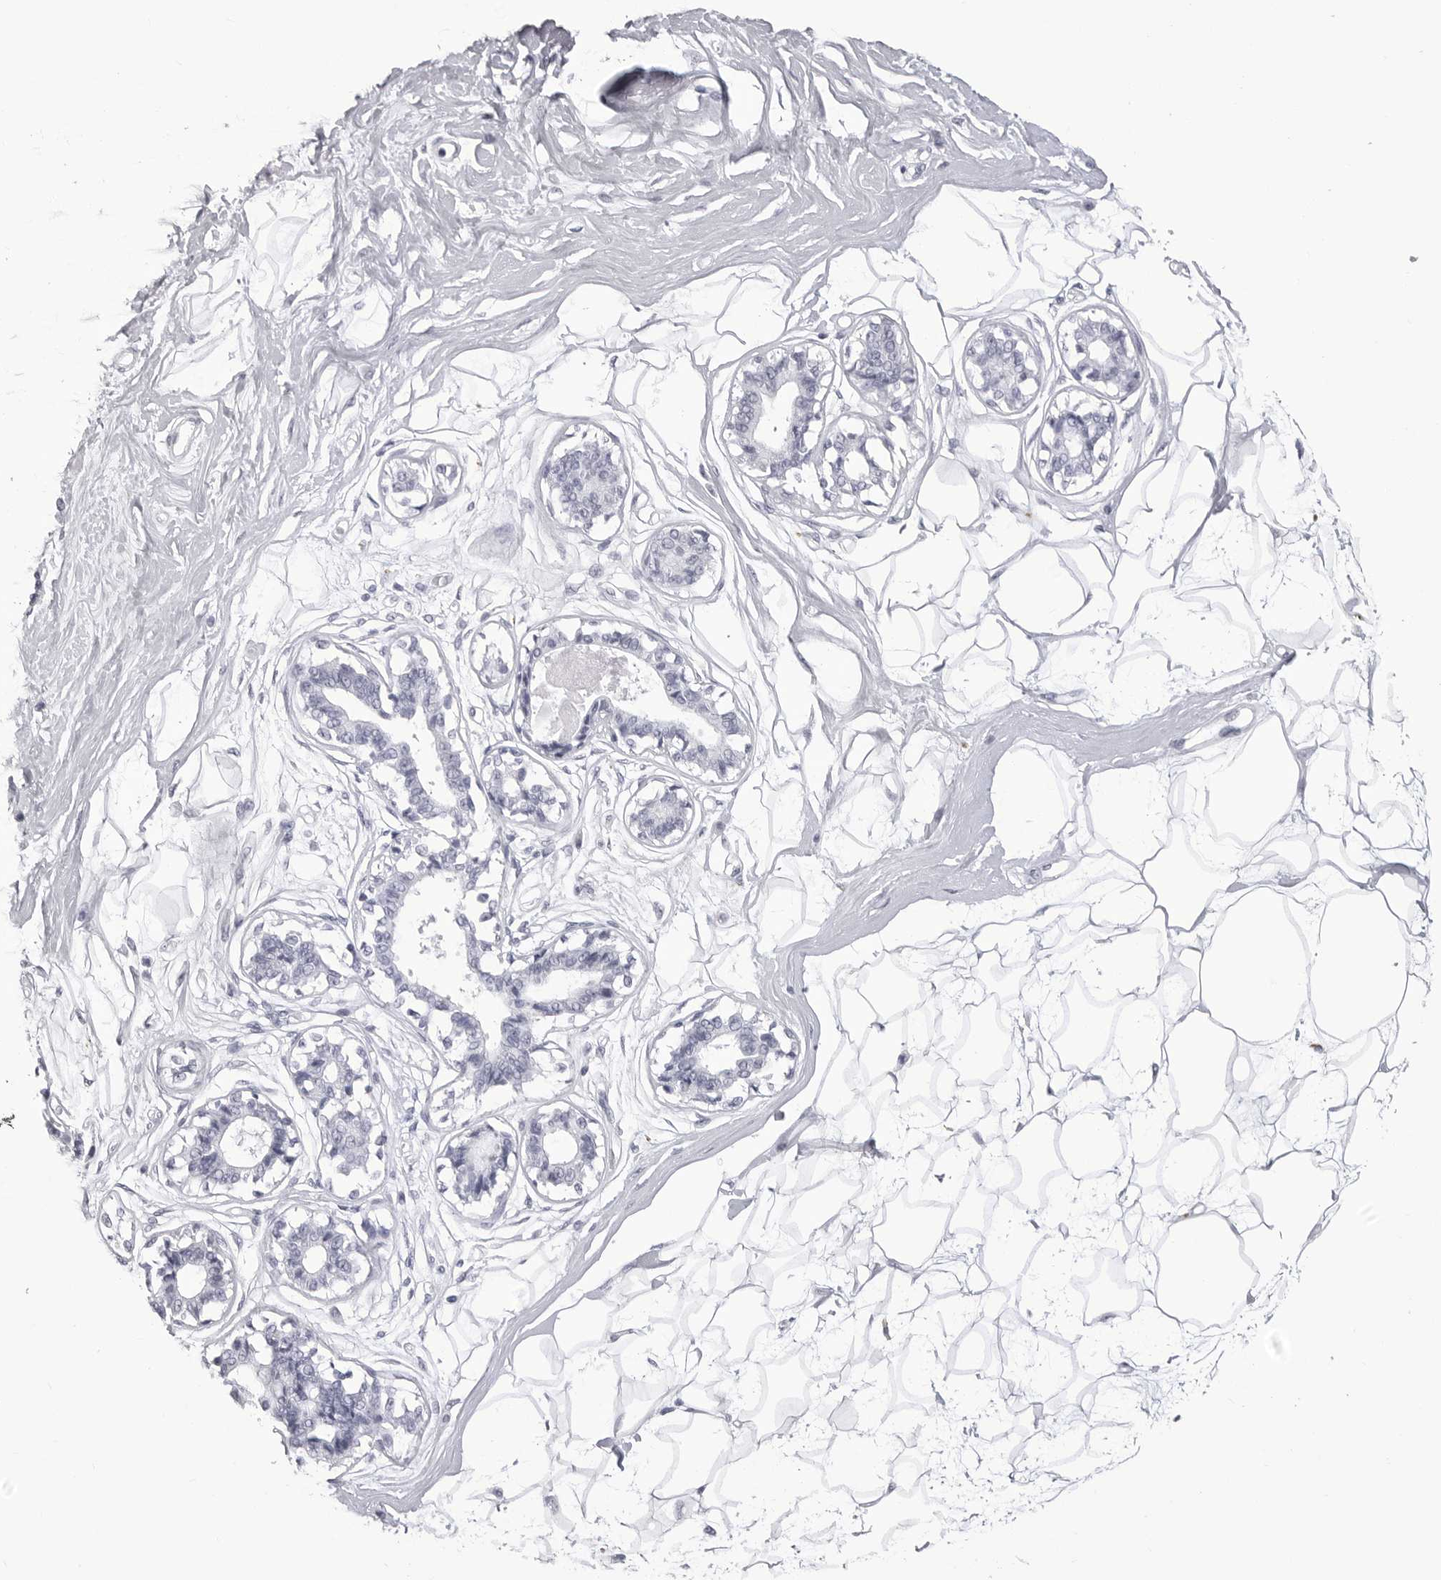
{"staining": {"intensity": "negative", "quantity": "none", "location": "none"}, "tissue": "breast", "cell_type": "Adipocytes", "image_type": "normal", "snomed": [{"axis": "morphology", "description": "Normal tissue, NOS"}, {"axis": "topography", "description": "Breast"}], "caption": "The immunohistochemistry micrograph has no significant staining in adipocytes of breast.", "gene": "LGALS4", "patient": {"sex": "female", "age": 45}}